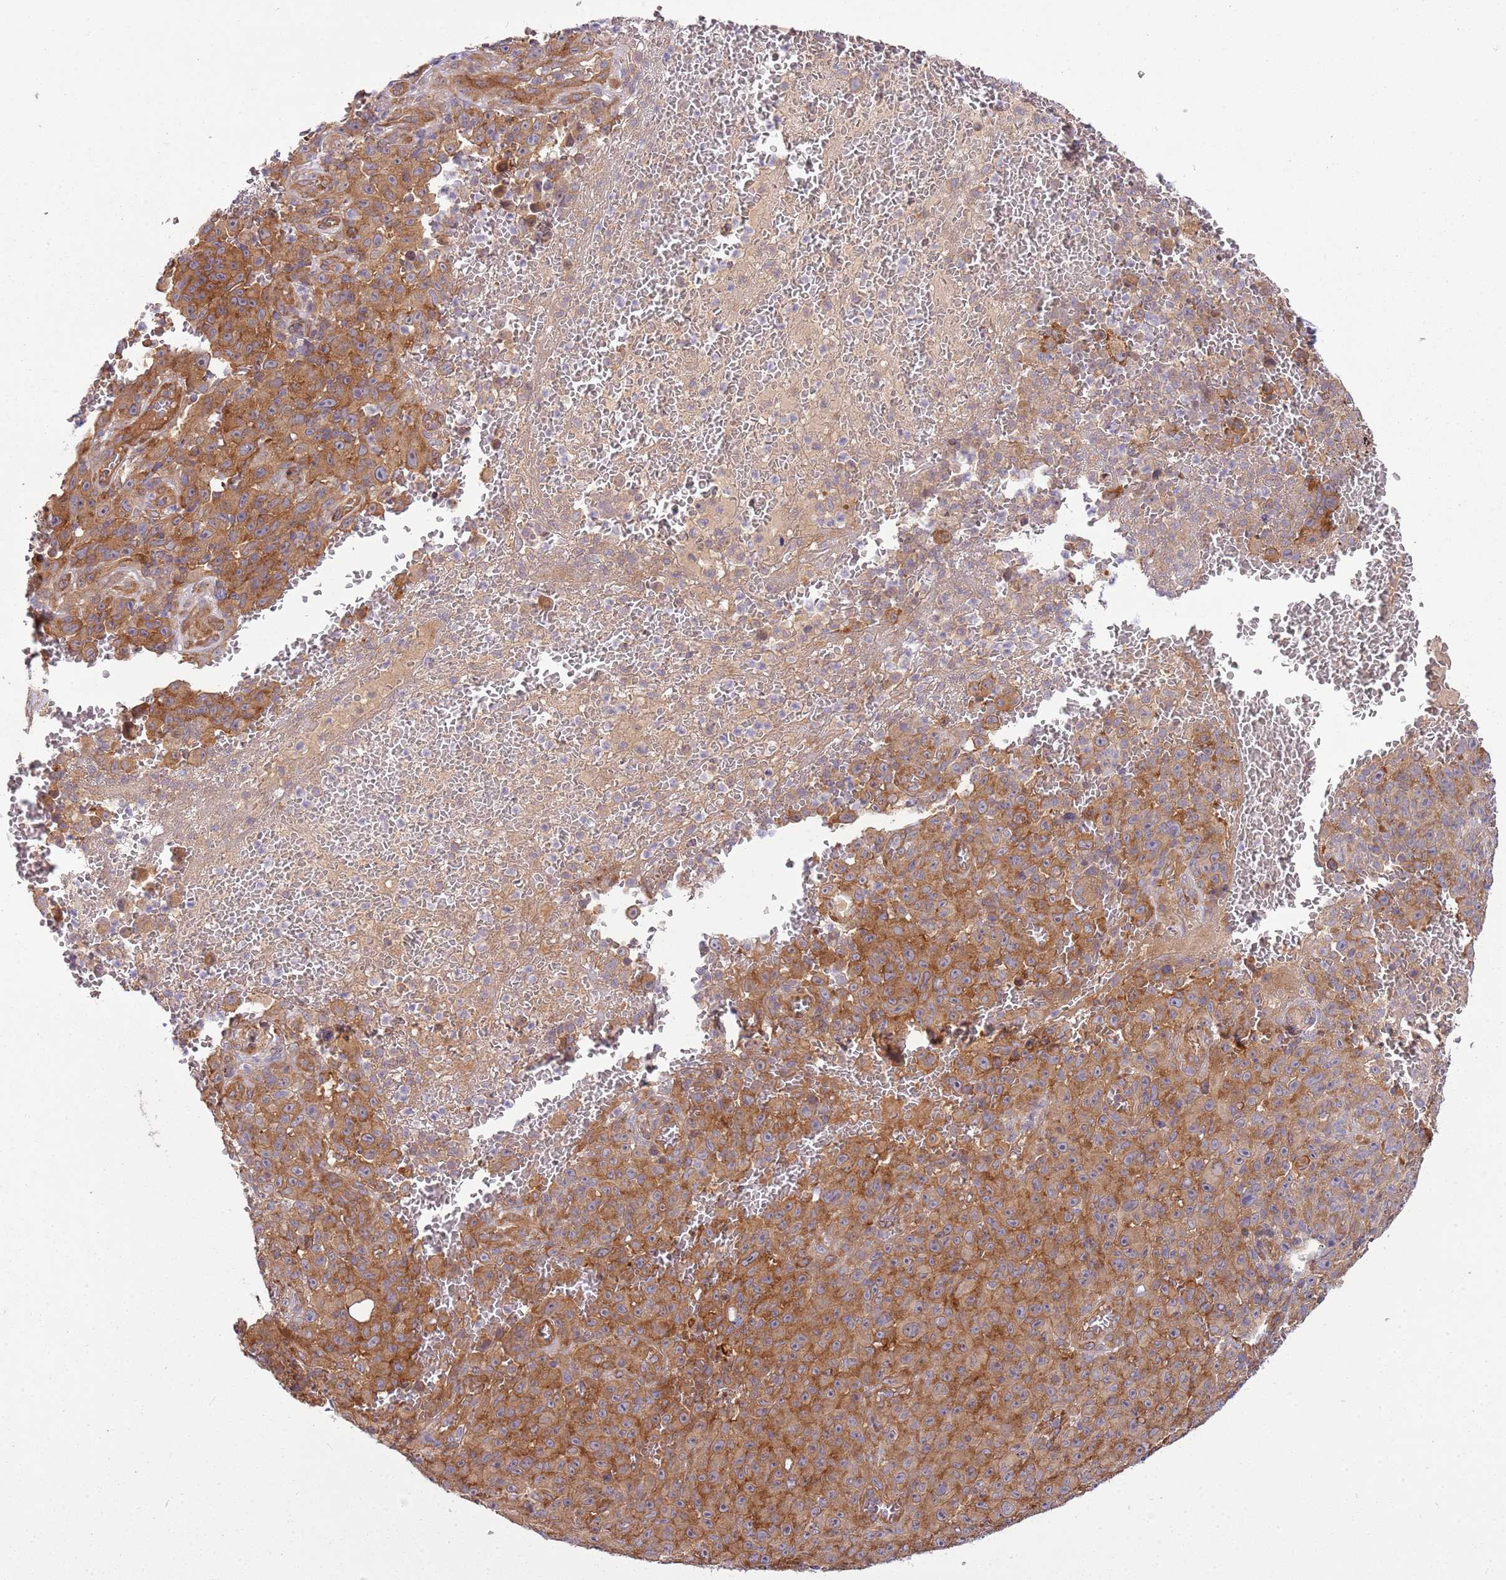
{"staining": {"intensity": "strong", "quantity": ">75%", "location": "cytoplasmic/membranous"}, "tissue": "melanoma", "cell_type": "Tumor cells", "image_type": "cancer", "snomed": [{"axis": "morphology", "description": "Malignant melanoma, NOS"}, {"axis": "topography", "description": "Skin"}], "caption": "Strong cytoplasmic/membranous expression is seen in approximately >75% of tumor cells in melanoma. (Stains: DAB in brown, nuclei in blue, Microscopy: brightfield microscopy at high magnification).", "gene": "GNL1", "patient": {"sex": "female", "age": 82}}